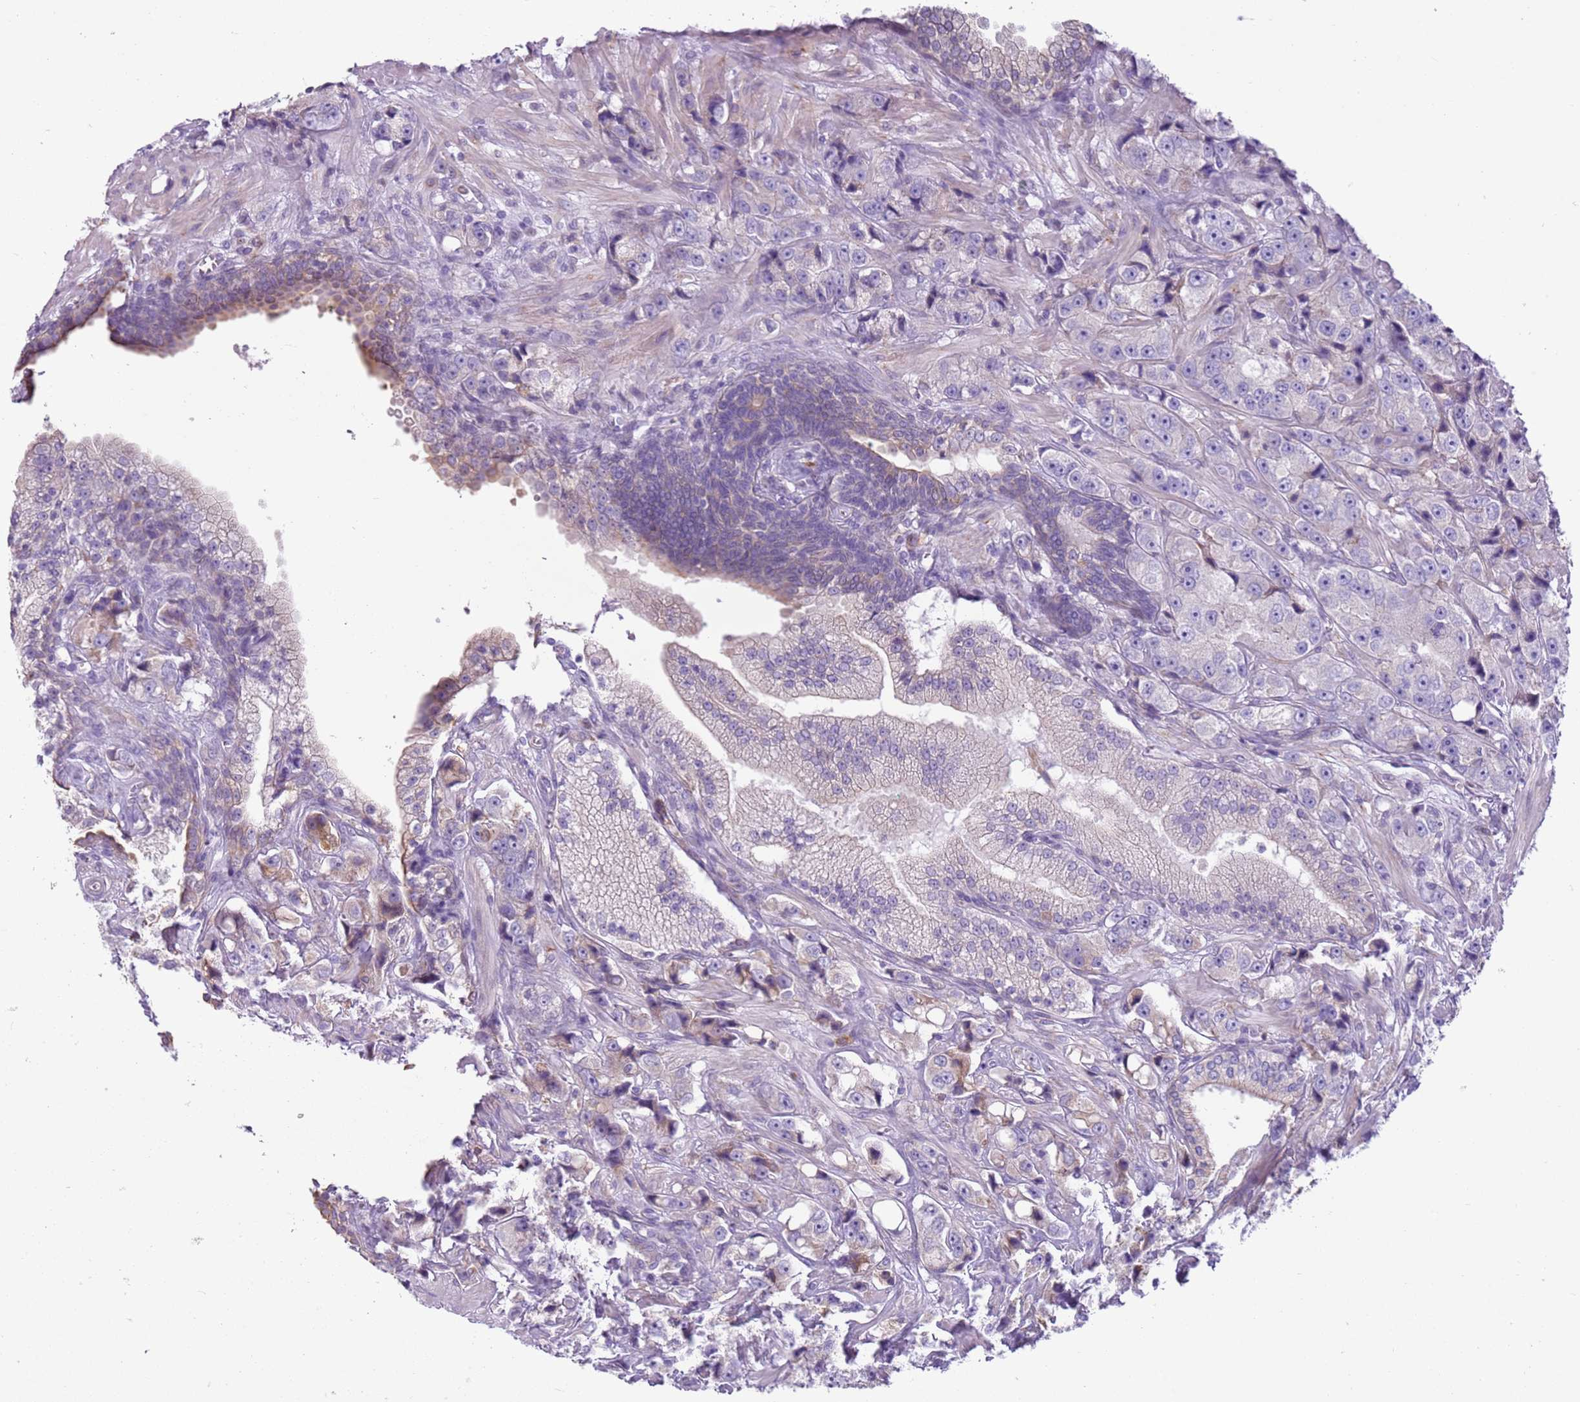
{"staining": {"intensity": "weak", "quantity": "<25%", "location": "cytoplasmic/membranous"}, "tissue": "prostate cancer", "cell_type": "Tumor cells", "image_type": "cancer", "snomed": [{"axis": "morphology", "description": "Adenocarcinoma, High grade"}, {"axis": "topography", "description": "Prostate"}], "caption": "IHC of adenocarcinoma (high-grade) (prostate) reveals no positivity in tumor cells. Brightfield microscopy of IHC stained with DAB (3,3'-diaminobenzidine) (brown) and hematoxylin (blue), captured at high magnification.", "gene": "OAF", "patient": {"sex": "male", "age": 74}}